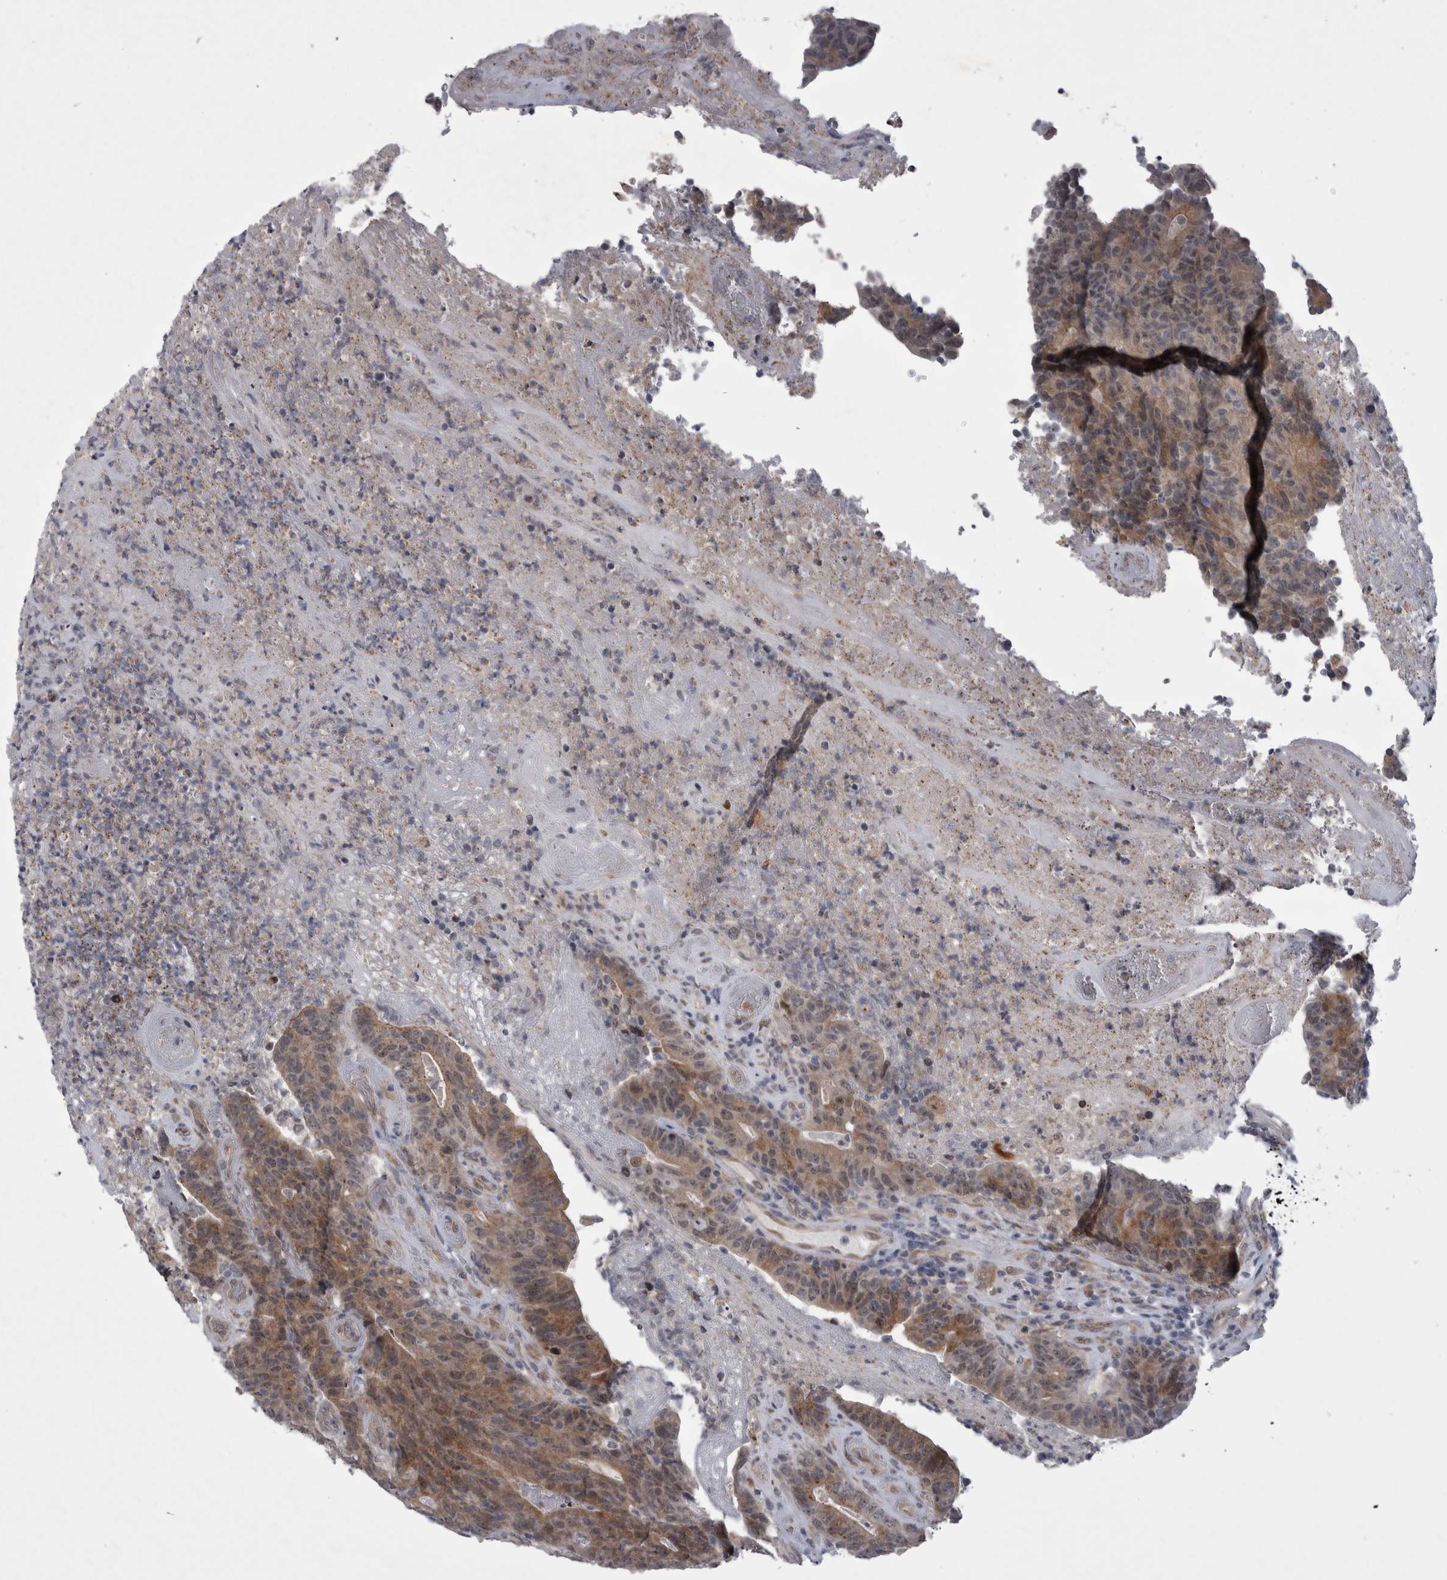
{"staining": {"intensity": "weak", "quantity": ">75%", "location": "cytoplasmic/membranous"}, "tissue": "colorectal cancer", "cell_type": "Tumor cells", "image_type": "cancer", "snomed": [{"axis": "morphology", "description": "Normal tissue, NOS"}, {"axis": "morphology", "description": "Adenocarcinoma, NOS"}, {"axis": "topography", "description": "Colon"}], "caption": "Immunohistochemical staining of adenocarcinoma (colorectal) shows low levels of weak cytoplasmic/membranous protein positivity in about >75% of tumor cells.", "gene": "PARP11", "patient": {"sex": "female", "age": 75}}